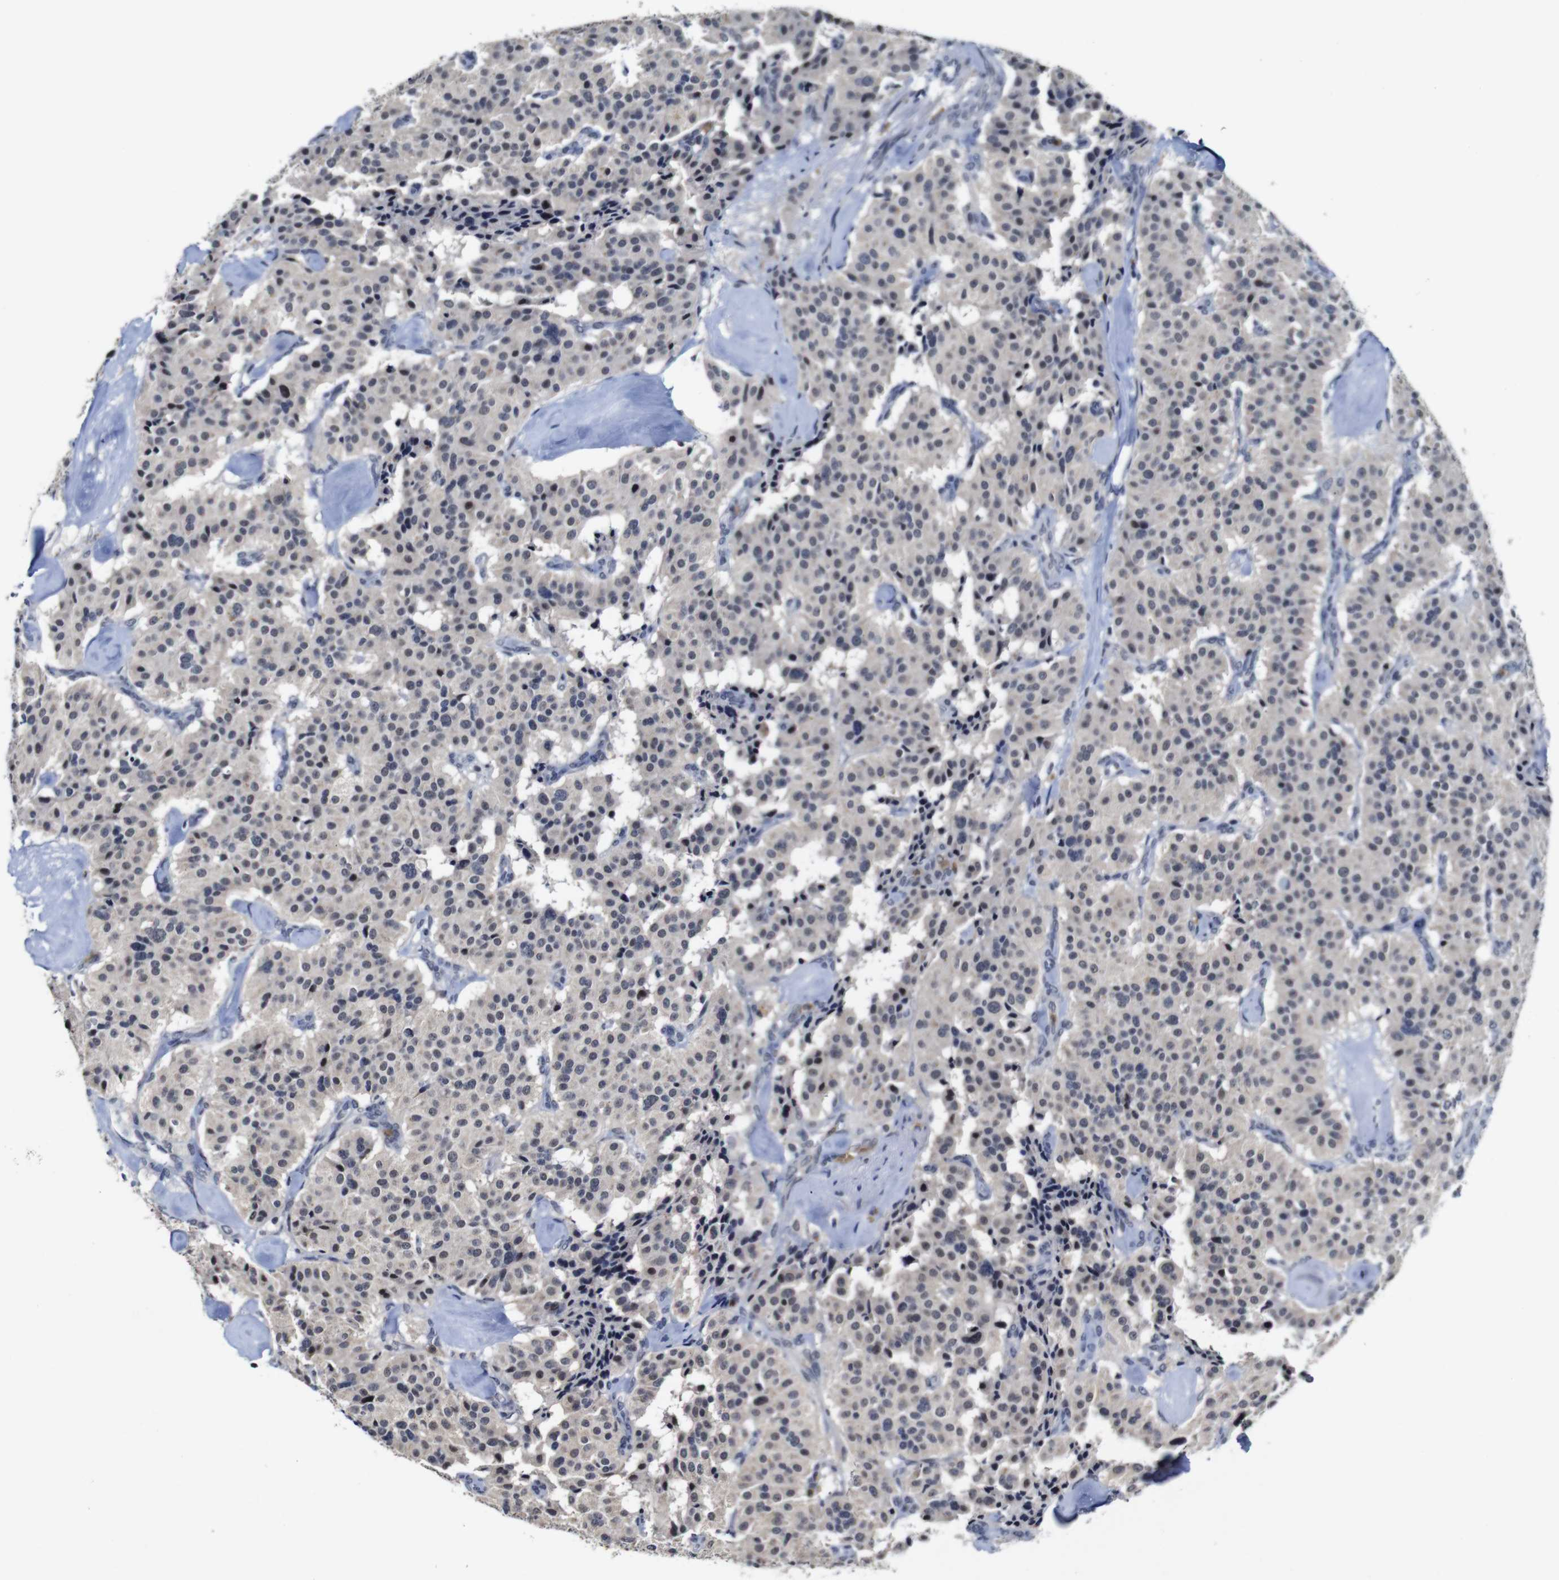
{"staining": {"intensity": "weak", "quantity": "<25%", "location": "cytoplasmic/membranous"}, "tissue": "carcinoid", "cell_type": "Tumor cells", "image_type": "cancer", "snomed": [{"axis": "morphology", "description": "Carcinoid, malignant, NOS"}, {"axis": "topography", "description": "Lung"}], "caption": "IHC micrograph of carcinoid stained for a protein (brown), which shows no positivity in tumor cells. Brightfield microscopy of immunohistochemistry (IHC) stained with DAB (3,3'-diaminobenzidine) (brown) and hematoxylin (blue), captured at high magnification.", "gene": "NTRK3", "patient": {"sex": "male", "age": 30}}